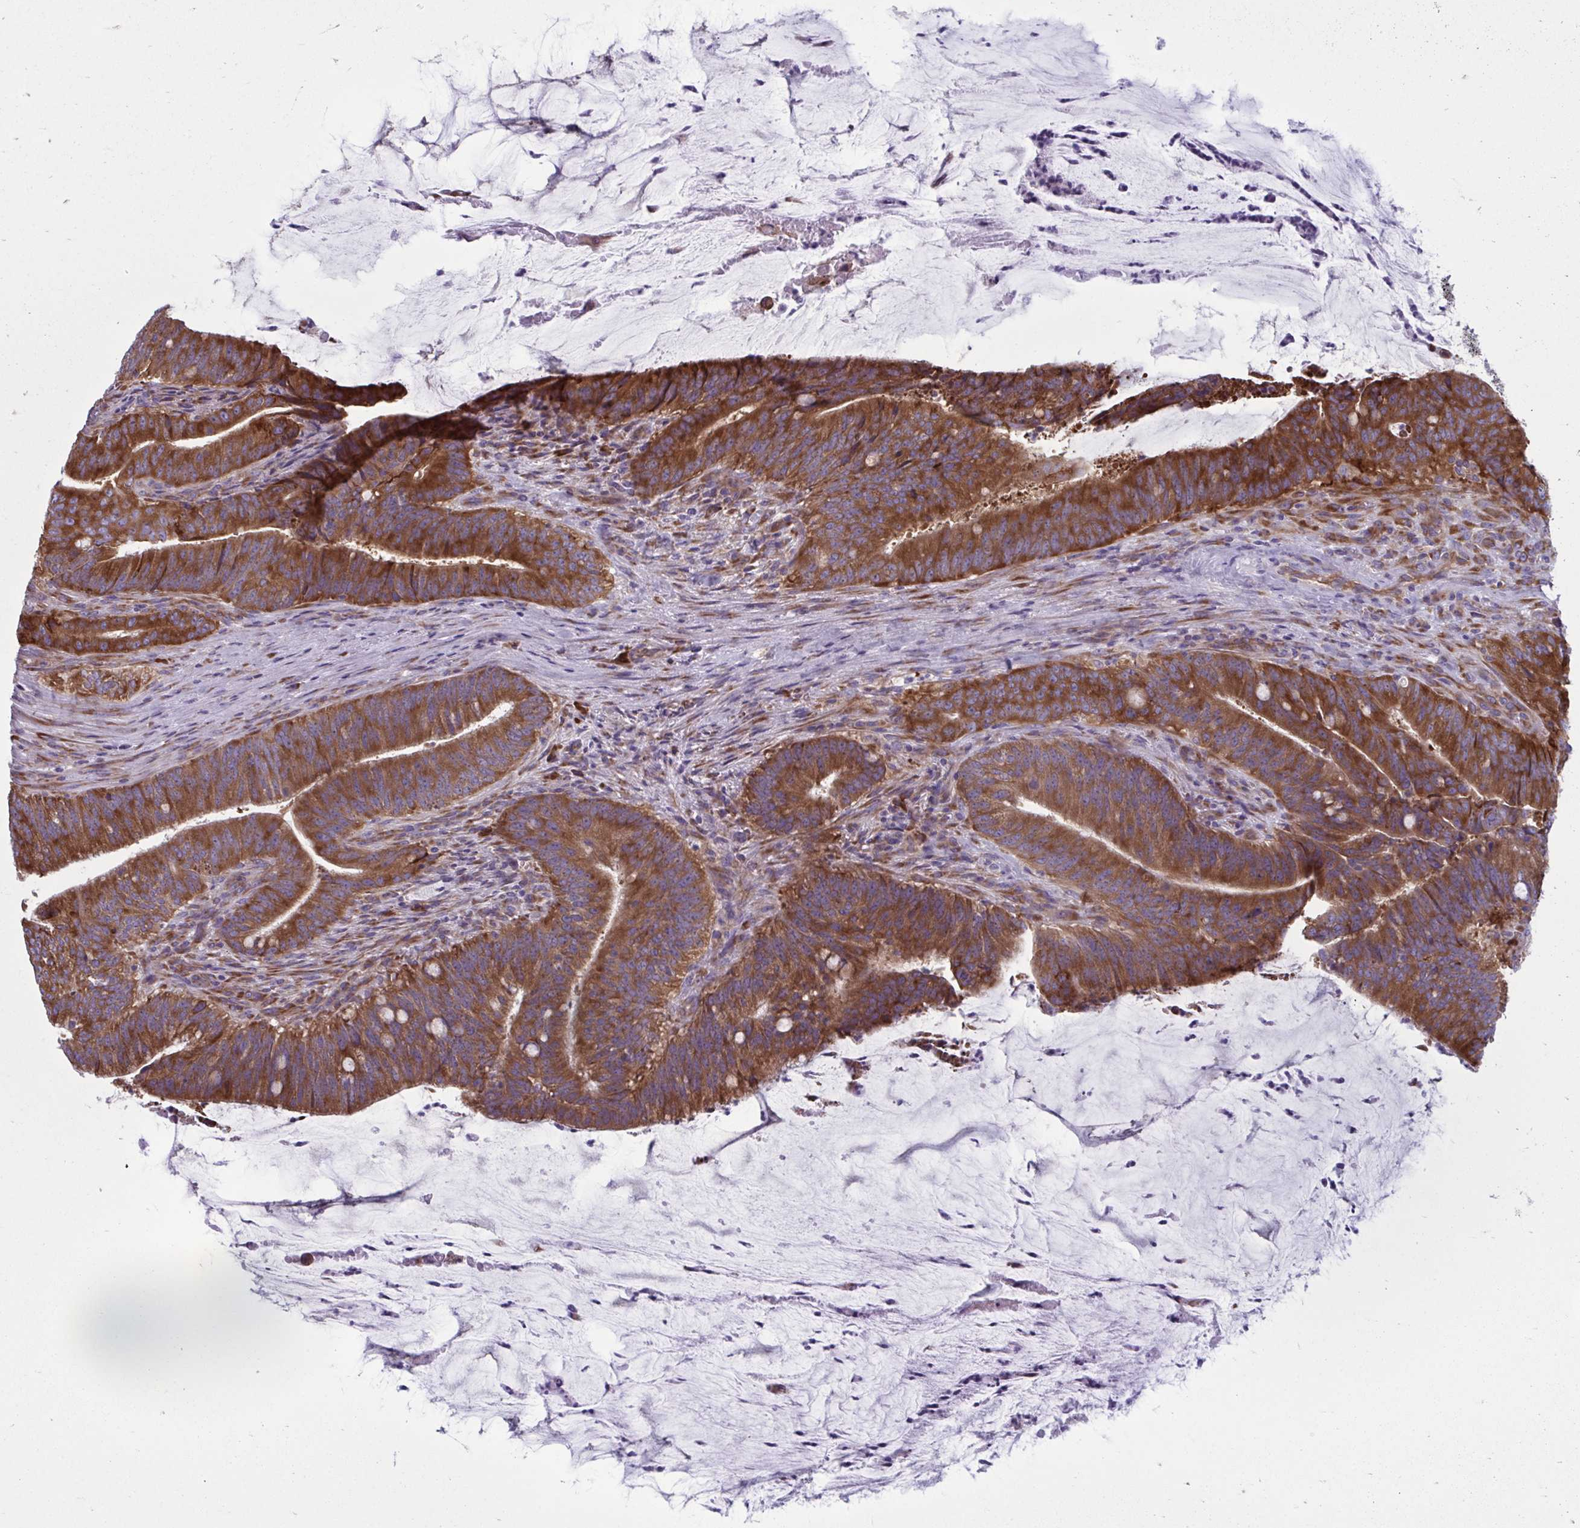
{"staining": {"intensity": "strong", "quantity": ">75%", "location": "cytoplasmic/membranous"}, "tissue": "colorectal cancer", "cell_type": "Tumor cells", "image_type": "cancer", "snomed": [{"axis": "morphology", "description": "Adenocarcinoma, NOS"}, {"axis": "topography", "description": "Colon"}], "caption": "Approximately >75% of tumor cells in human colorectal adenocarcinoma demonstrate strong cytoplasmic/membranous protein positivity as visualized by brown immunohistochemical staining.", "gene": "RPS16", "patient": {"sex": "female", "age": 43}}